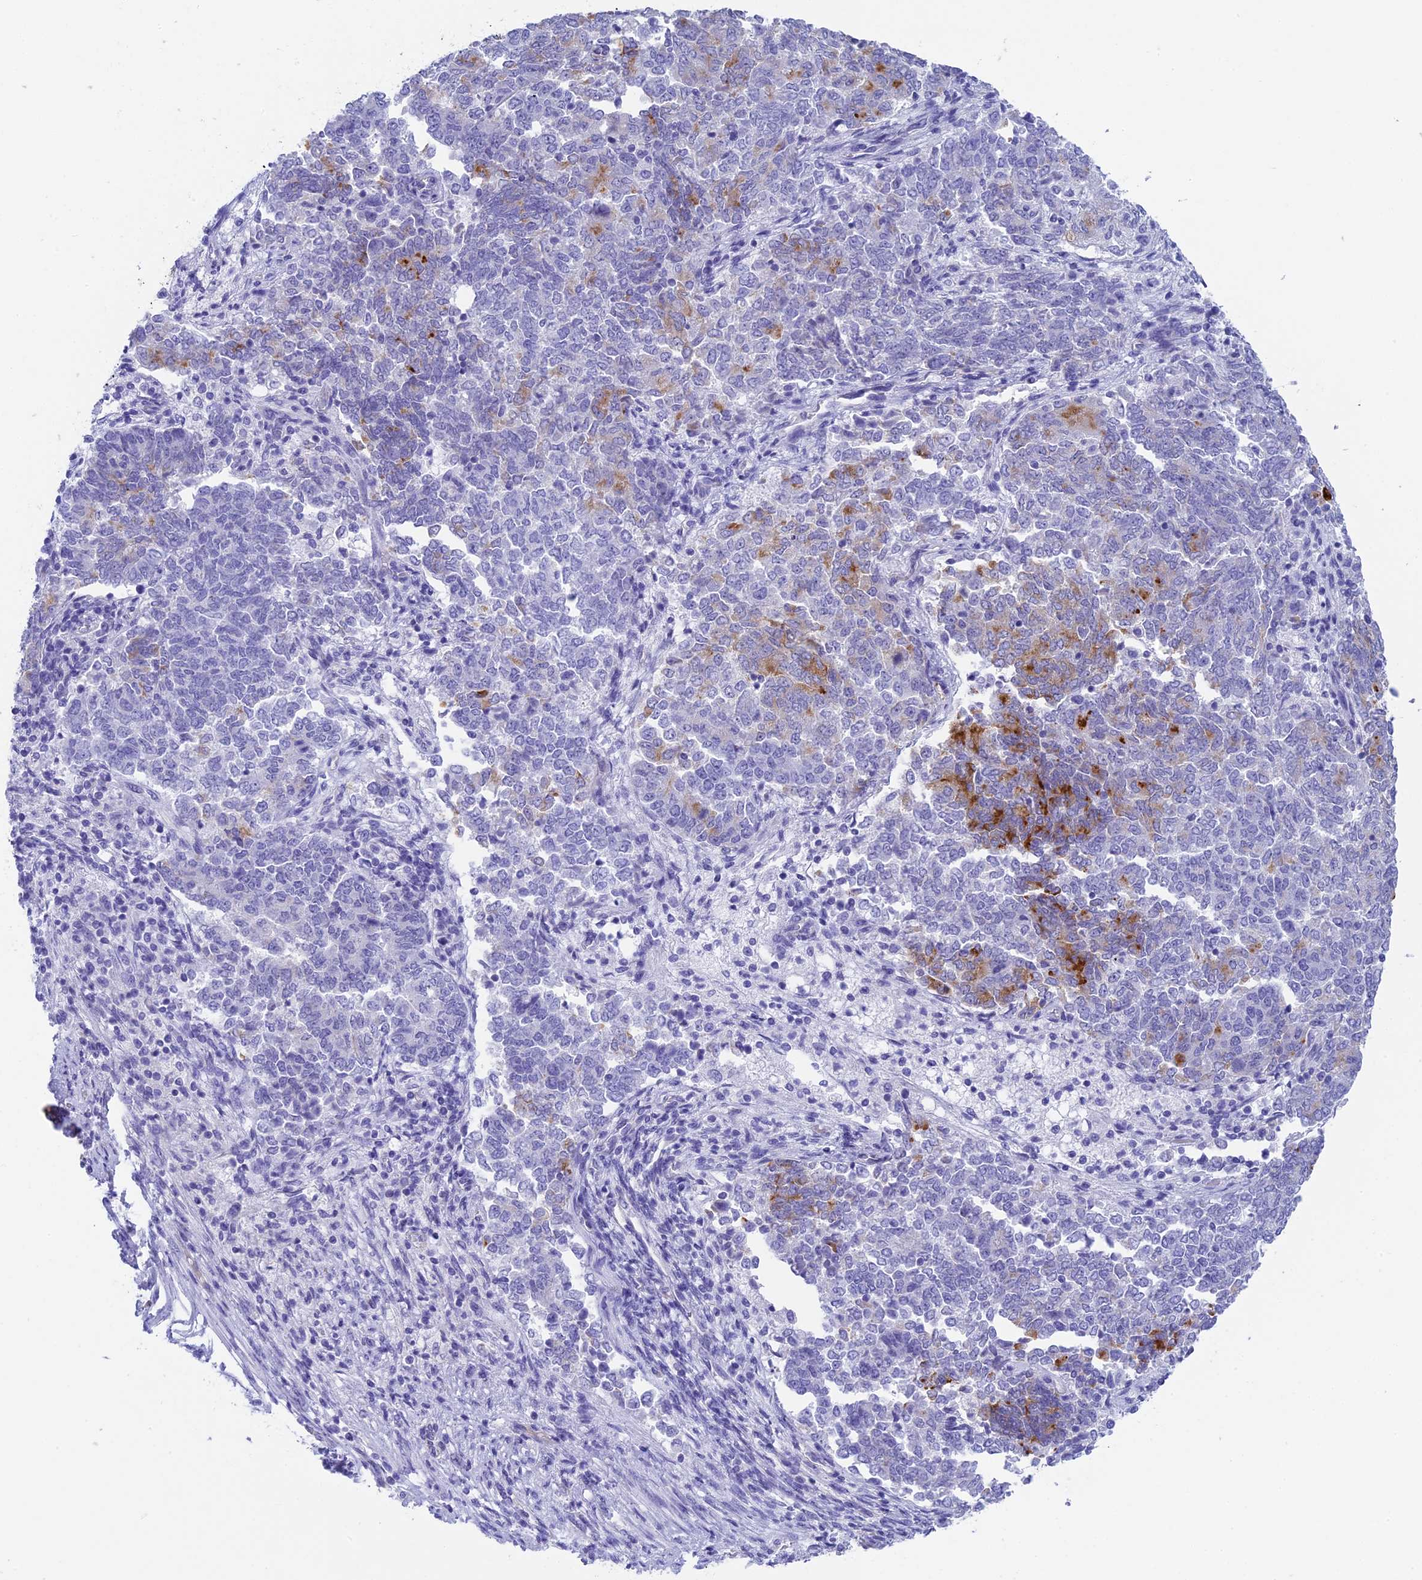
{"staining": {"intensity": "moderate", "quantity": "<25%", "location": "cytoplasmic/membranous"}, "tissue": "endometrial cancer", "cell_type": "Tumor cells", "image_type": "cancer", "snomed": [{"axis": "morphology", "description": "Adenocarcinoma, NOS"}, {"axis": "topography", "description": "Endometrium"}], "caption": "Immunohistochemistry (IHC) of endometrial cancer shows low levels of moderate cytoplasmic/membranous positivity in about <25% of tumor cells. (Brightfield microscopy of DAB IHC at high magnification).", "gene": "TACSTD2", "patient": {"sex": "female", "age": 80}}